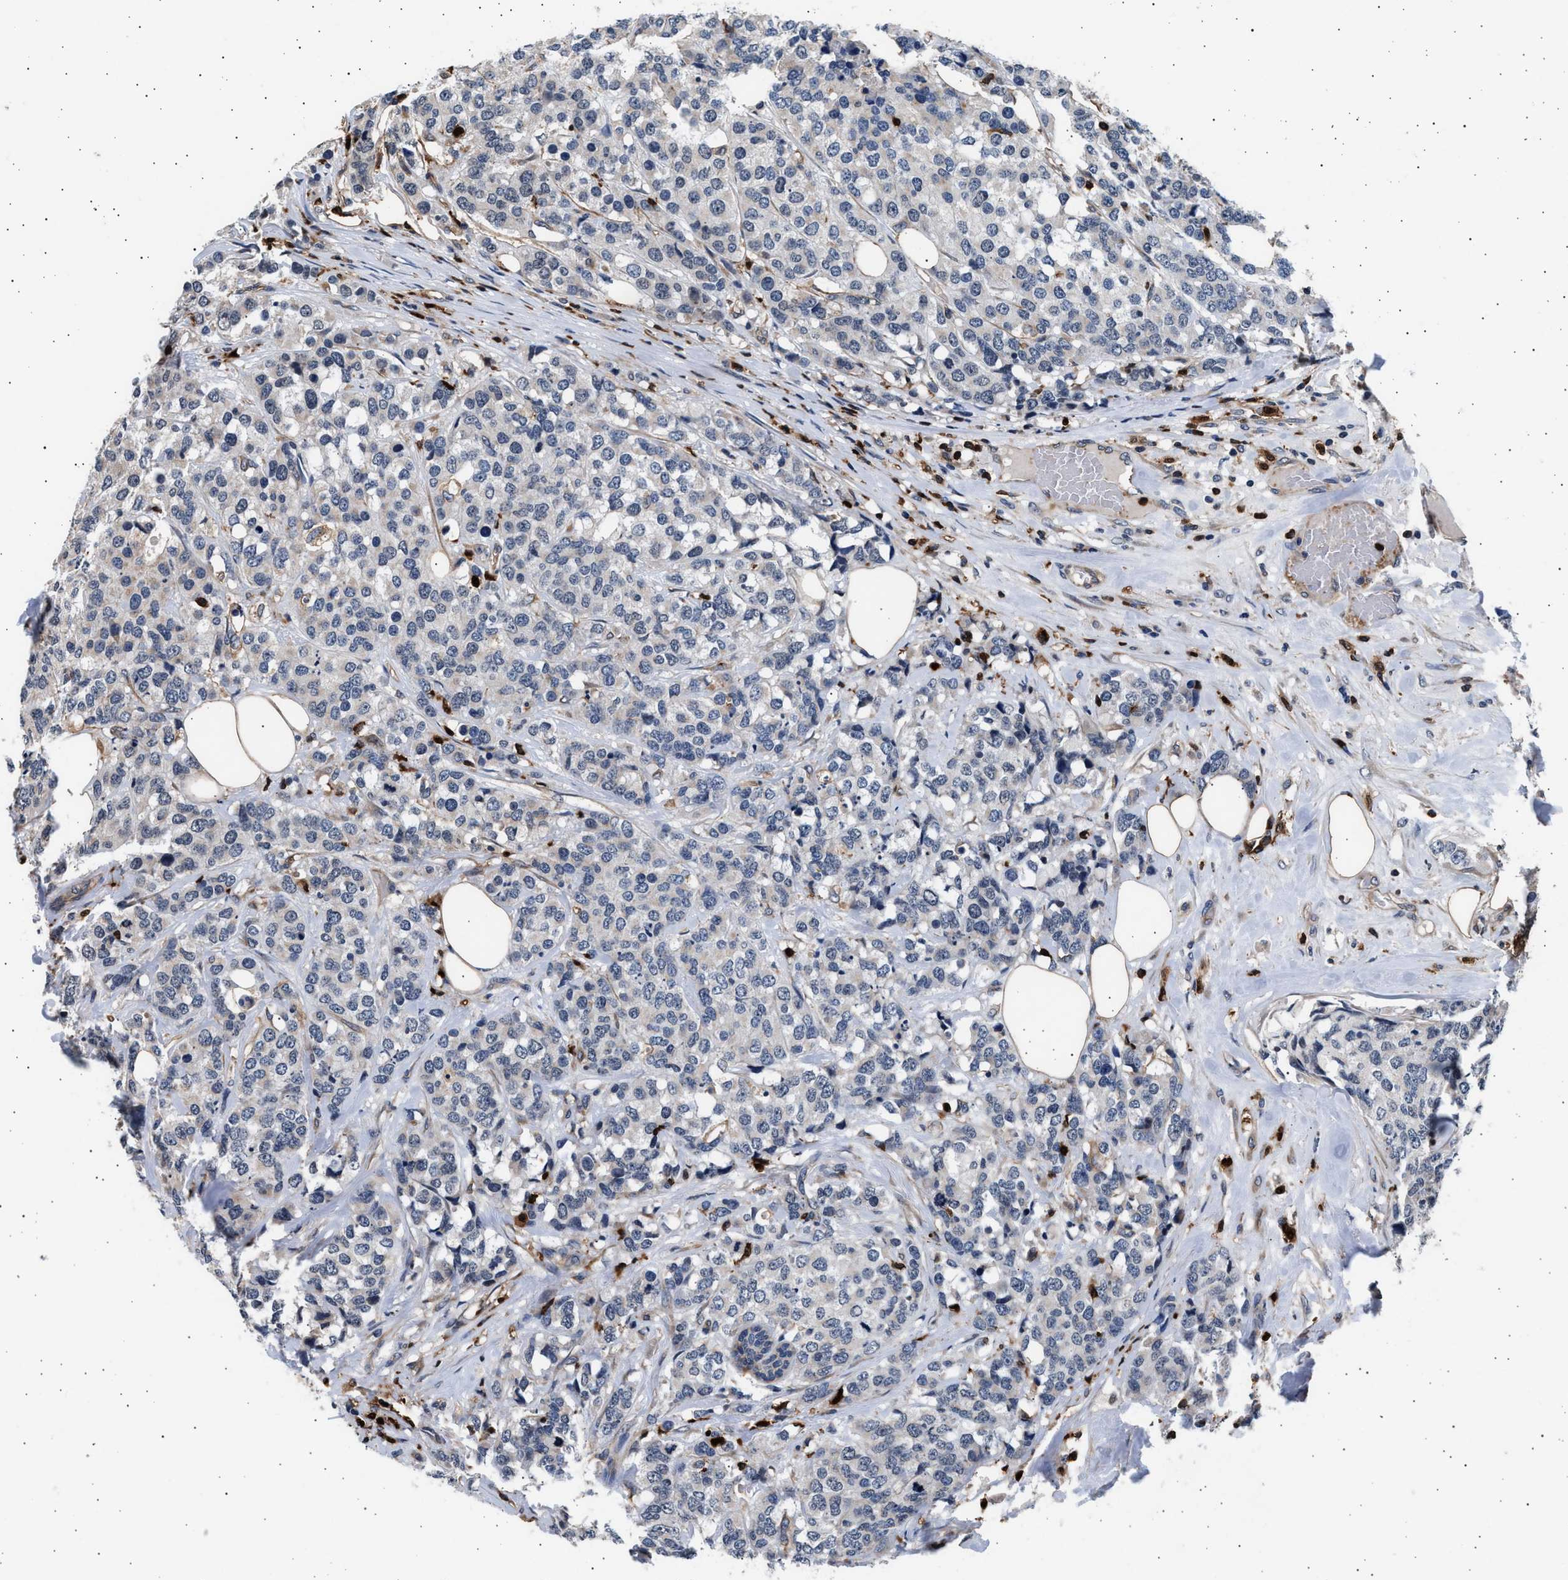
{"staining": {"intensity": "negative", "quantity": "none", "location": "none"}, "tissue": "breast cancer", "cell_type": "Tumor cells", "image_type": "cancer", "snomed": [{"axis": "morphology", "description": "Lobular carcinoma"}, {"axis": "topography", "description": "Breast"}], "caption": "Immunohistochemical staining of breast lobular carcinoma exhibits no significant staining in tumor cells. (DAB immunohistochemistry (IHC), high magnification).", "gene": "GRAP2", "patient": {"sex": "female", "age": 59}}